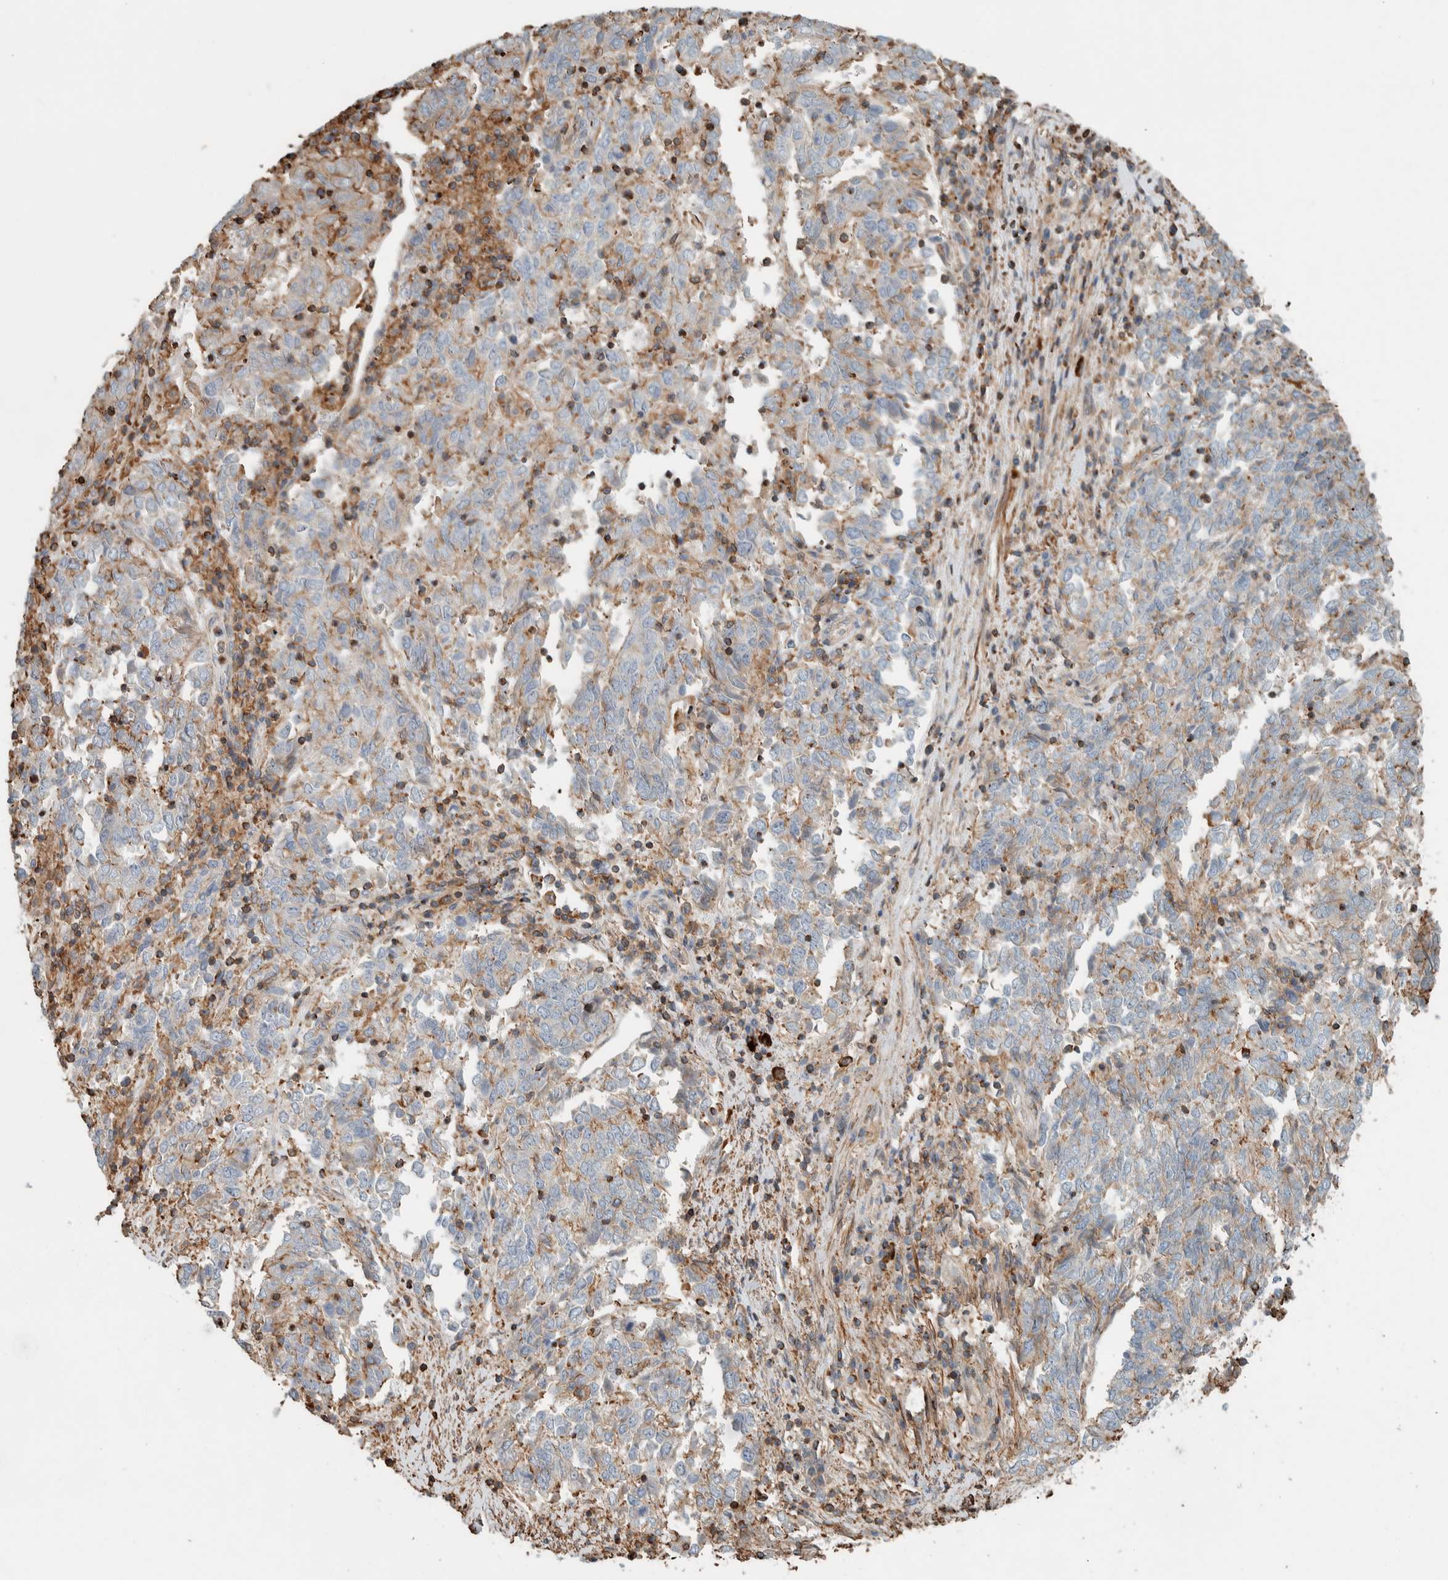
{"staining": {"intensity": "weak", "quantity": "<25%", "location": "cytoplasmic/membranous"}, "tissue": "endometrial cancer", "cell_type": "Tumor cells", "image_type": "cancer", "snomed": [{"axis": "morphology", "description": "Adenocarcinoma, NOS"}, {"axis": "topography", "description": "Endometrium"}], "caption": "DAB (3,3'-diaminobenzidine) immunohistochemical staining of human endometrial cancer (adenocarcinoma) reveals no significant positivity in tumor cells.", "gene": "CTBP2", "patient": {"sex": "female", "age": 80}}